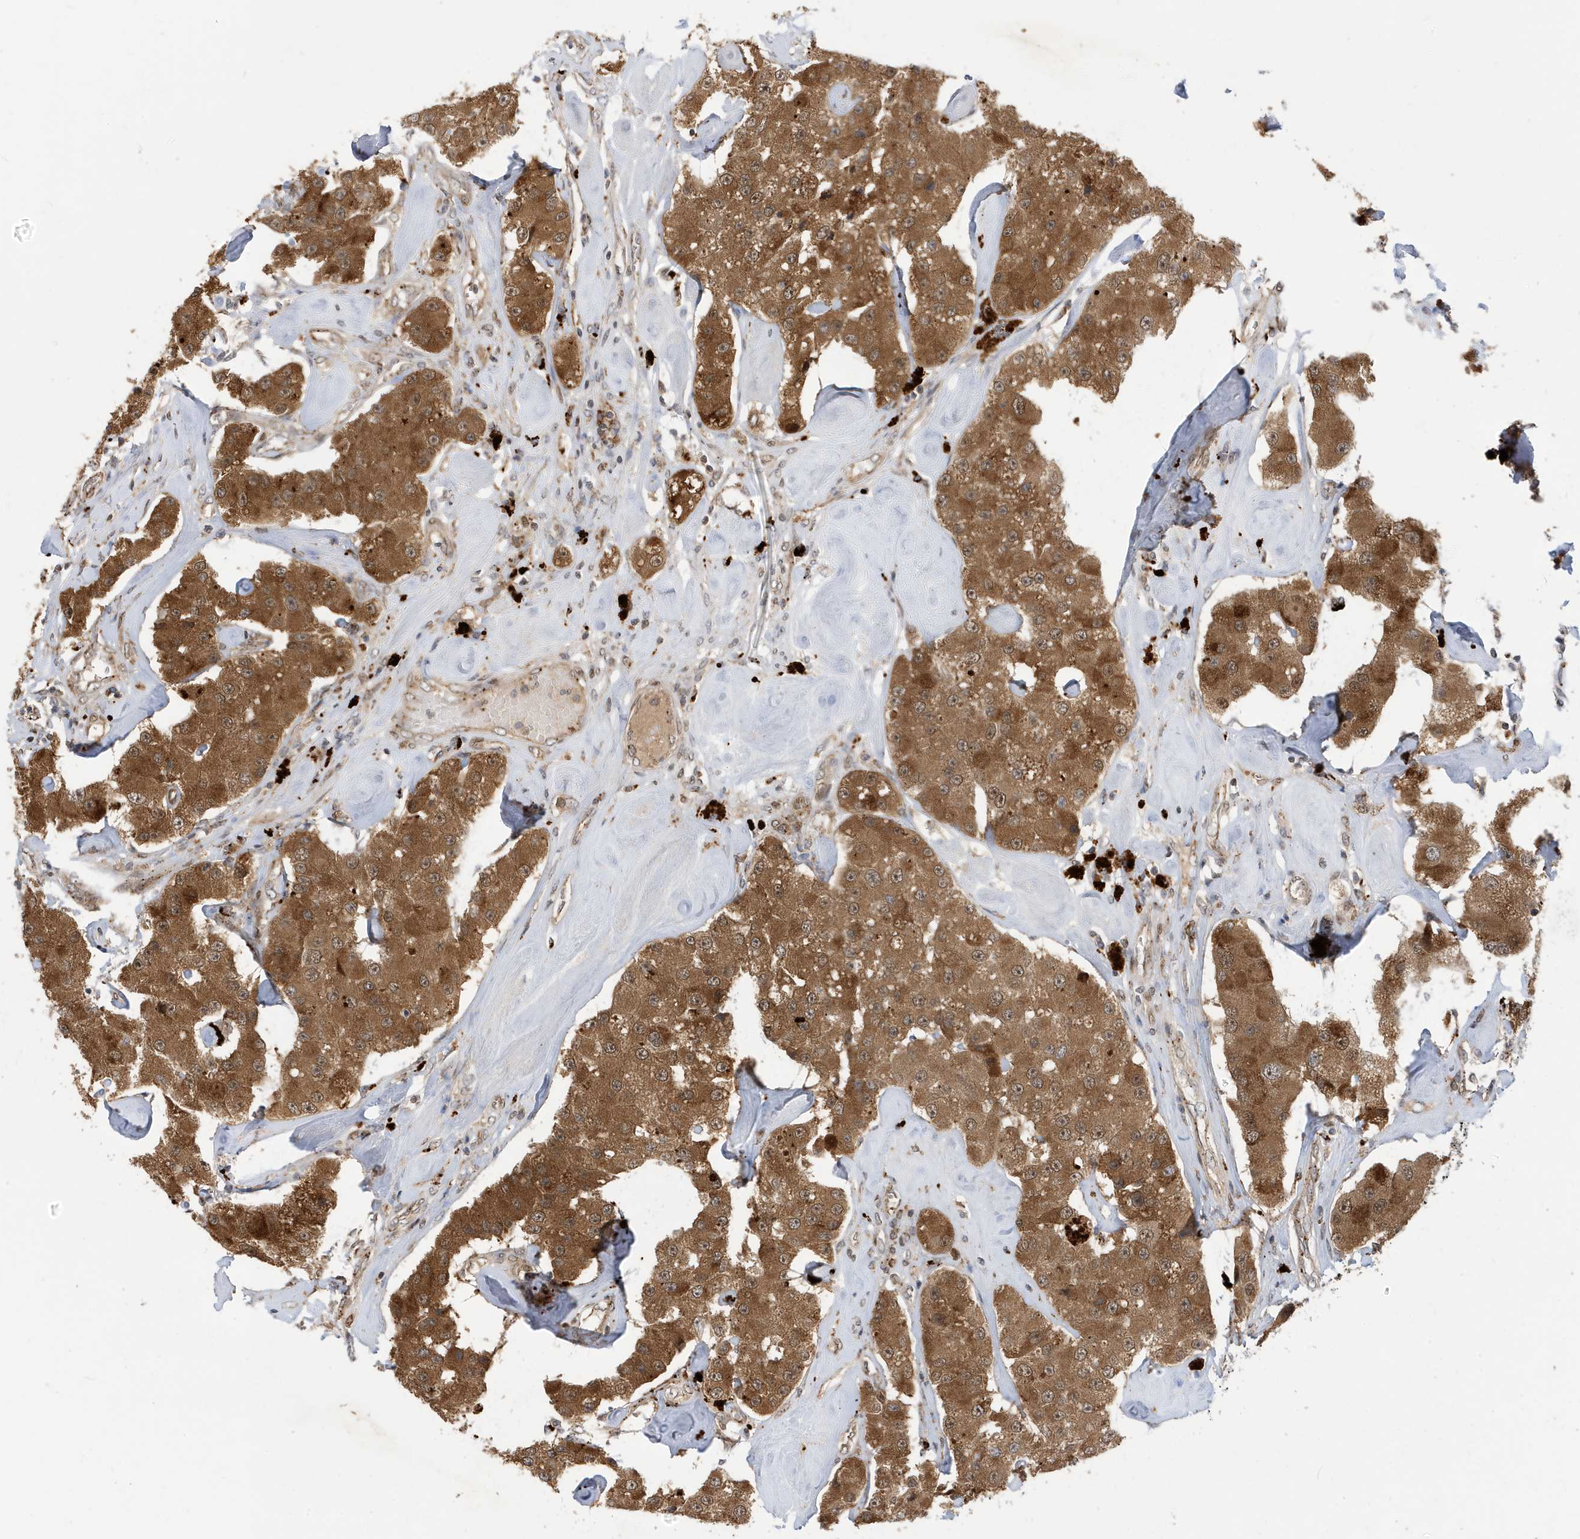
{"staining": {"intensity": "moderate", "quantity": ">75%", "location": "cytoplasmic/membranous"}, "tissue": "carcinoid", "cell_type": "Tumor cells", "image_type": "cancer", "snomed": [{"axis": "morphology", "description": "Carcinoid, malignant, NOS"}, {"axis": "topography", "description": "Pancreas"}], "caption": "This photomicrograph demonstrates immunohistochemistry (IHC) staining of human carcinoid, with medium moderate cytoplasmic/membranous positivity in about >75% of tumor cells.", "gene": "ZNF507", "patient": {"sex": "male", "age": 41}}